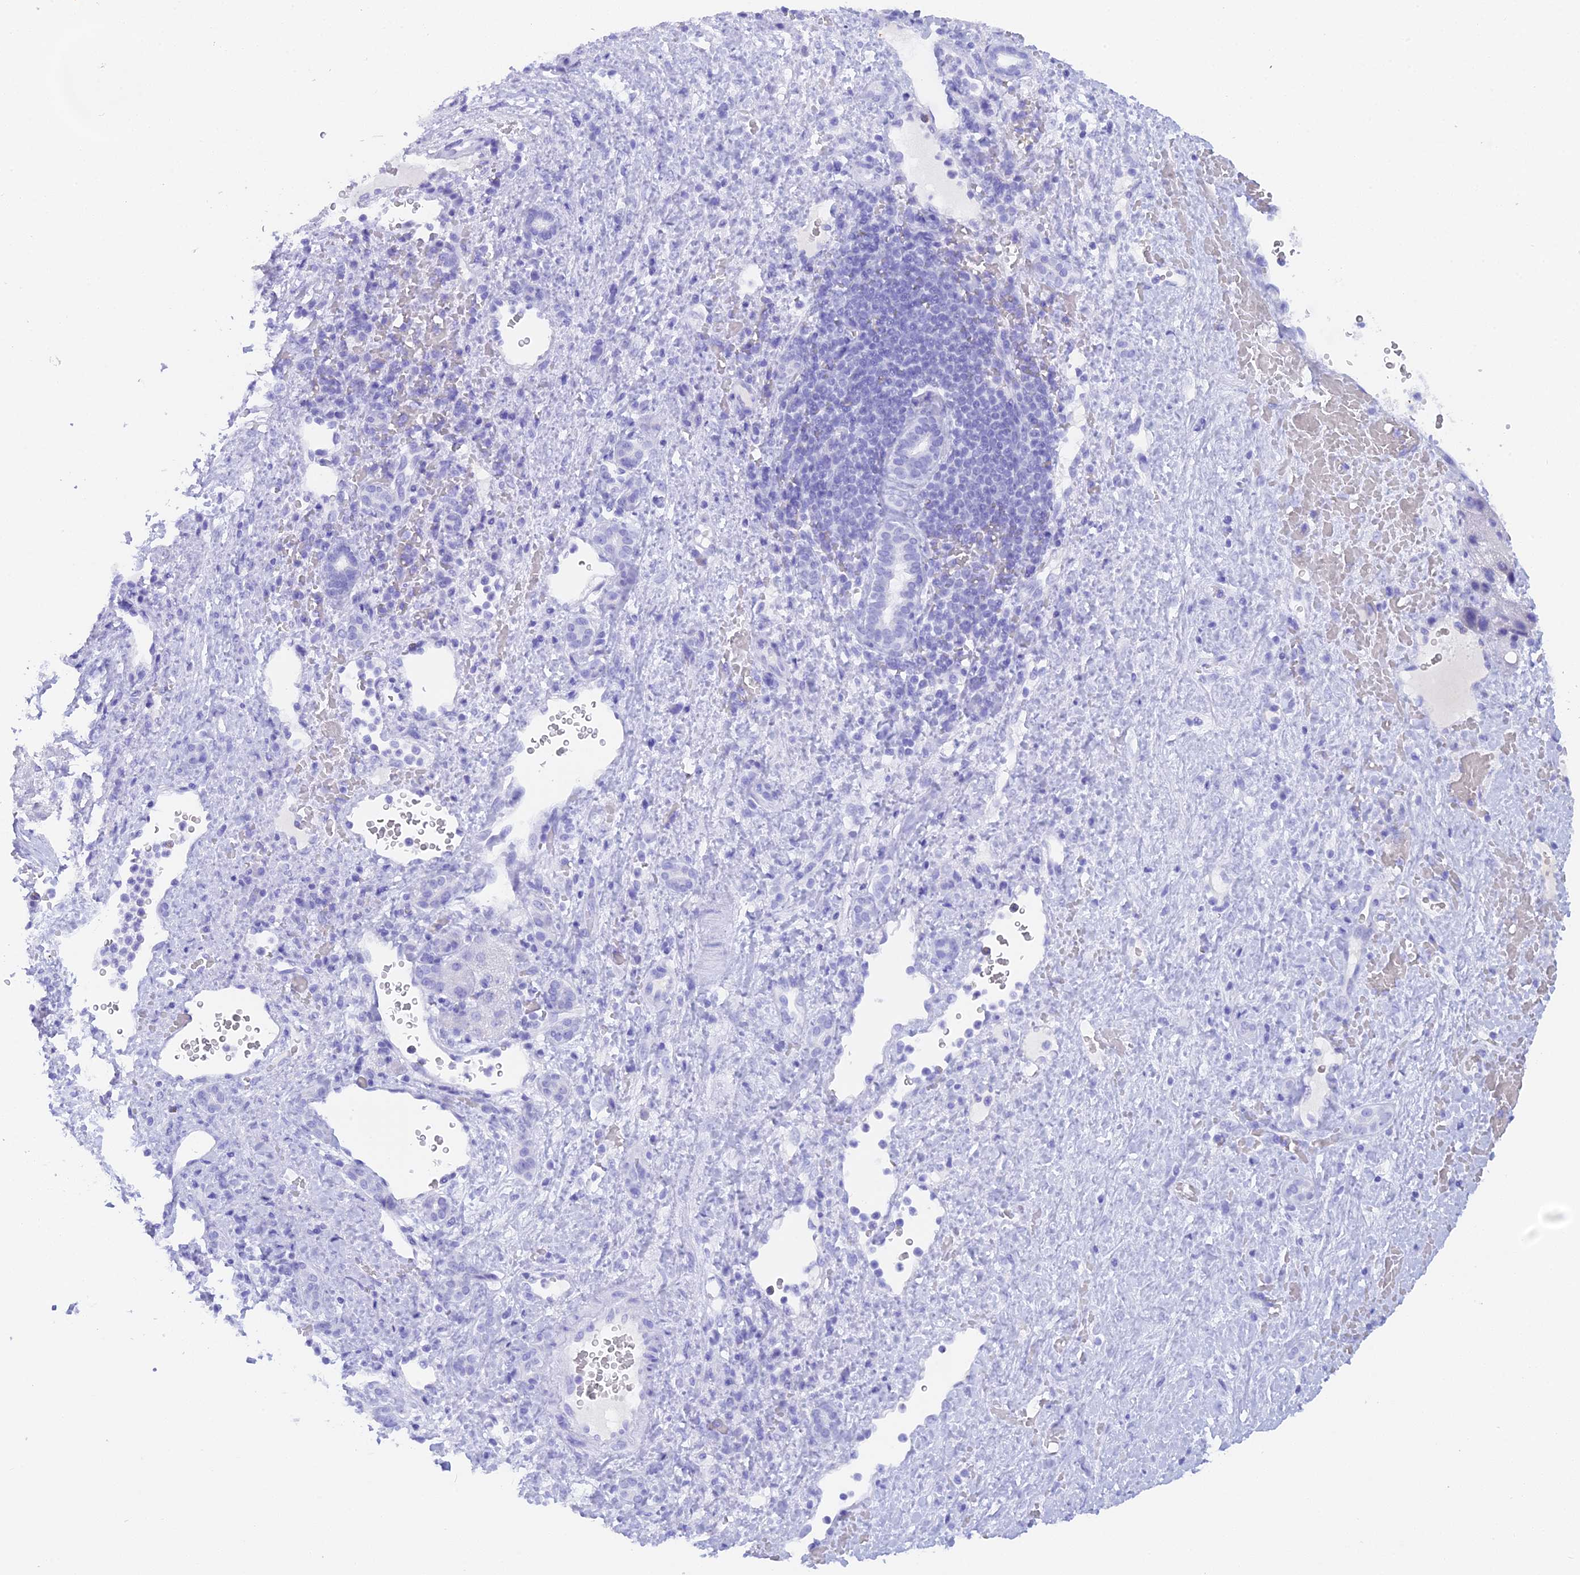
{"staining": {"intensity": "negative", "quantity": "none", "location": "none"}, "tissue": "liver cancer", "cell_type": "Tumor cells", "image_type": "cancer", "snomed": [{"axis": "morphology", "description": "Normal tissue, NOS"}, {"axis": "morphology", "description": "Carcinoma, Hepatocellular, NOS"}, {"axis": "topography", "description": "Liver"}], "caption": "Hepatocellular carcinoma (liver) was stained to show a protein in brown. There is no significant staining in tumor cells. (Brightfield microscopy of DAB IHC at high magnification).", "gene": "REG1A", "patient": {"sex": "male", "age": 57}}